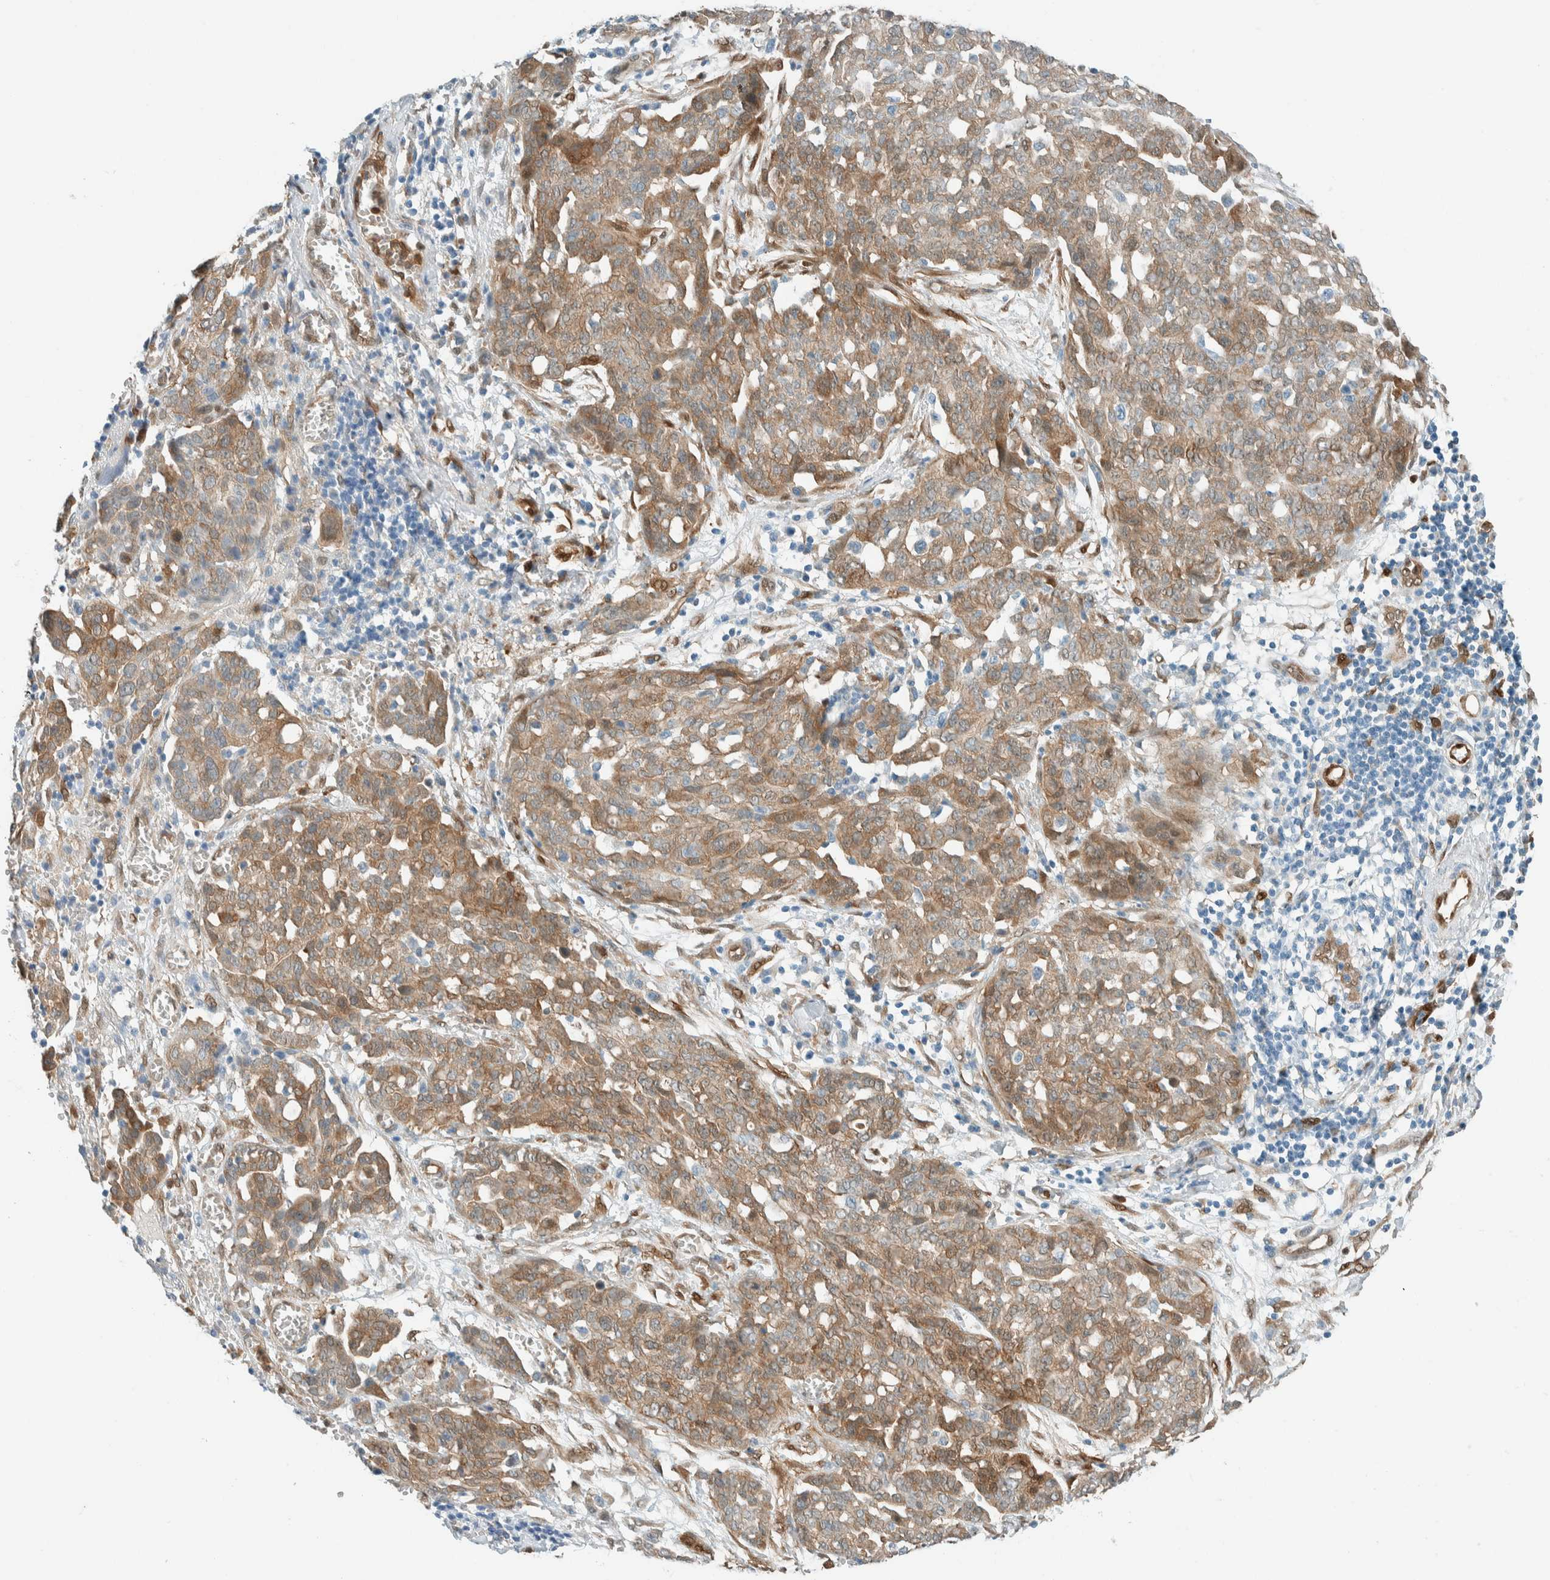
{"staining": {"intensity": "moderate", "quantity": ">75%", "location": "cytoplasmic/membranous"}, "tissue": "ovarian cancer", "cell_type": "Tumor cells", "image_type": "cancer", "snomed": [{"axis": "morphology", "description": "Cystadenocarcinoma, serous, NOS"}, {"axis": "topography", "description": "Soft tissue"}, {"axis": "topography", "description": "Ovary"}], "caption": "Immunohistochemical staining of human ovarian serous cystadenocarcinoma exhibits moderate cytoplasmic/membranous protein staining in approximately >75% of tumor cells.", "gene": "NXN", "patient": {"sex": "female", "age": 57}}